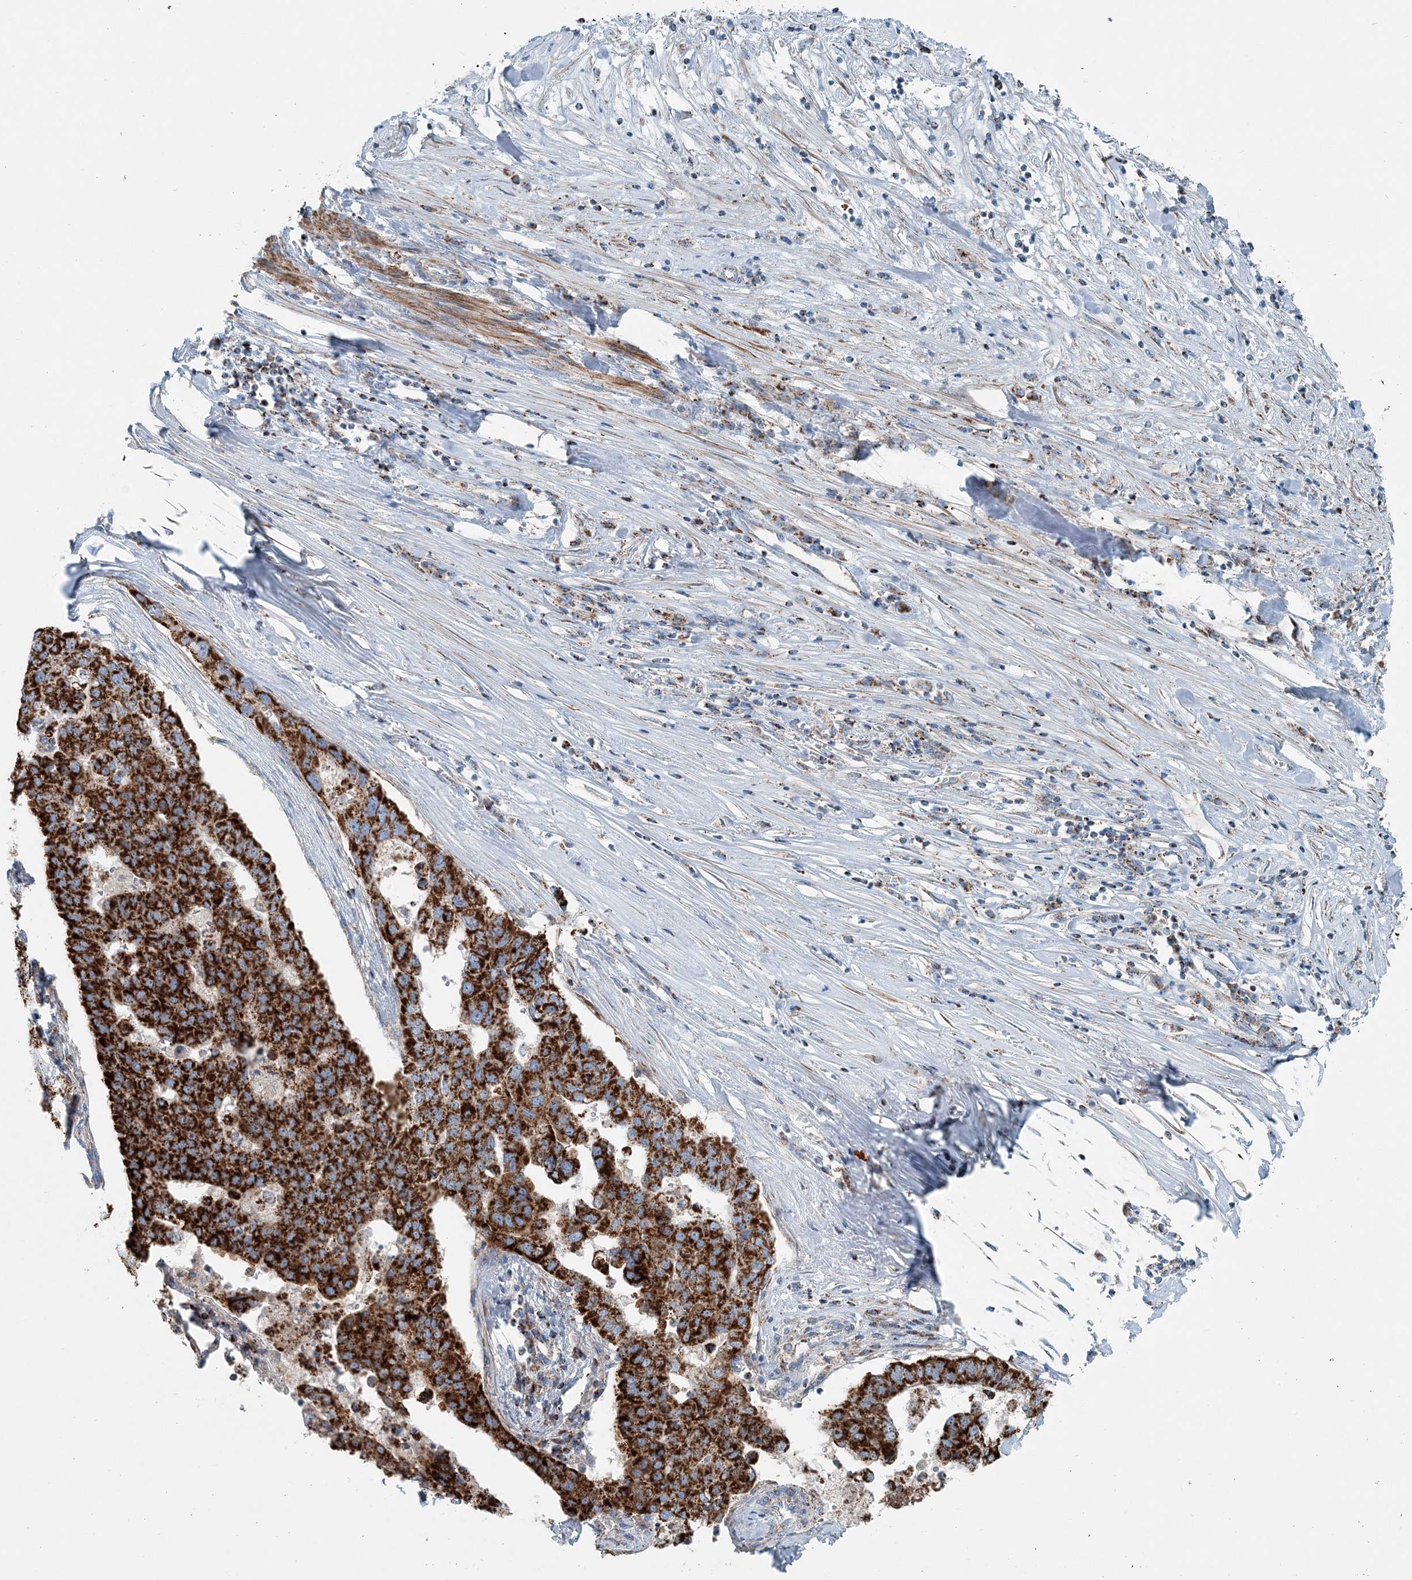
{"staining": {"intensity": "strong", "quantity": ">75%", "location": "cytoplasmic/membranous"}, "tissue": "pancreatic cancer", "cell_type": "Tumor cells", "image_type": "cancer", "snomed": [{"axis": "morphology", "description": "Adenocarcinoma, NOS"}, {"axis": "topography", "description": "Pancreas"}], "caption": "A high amount of strong cytoplasmic/membranous expression is appreciated in about >75% of tumor cells in pancreatic cancer tissue.", "gene": "INTU", "patient": {"sex": "female", "age": 61}}